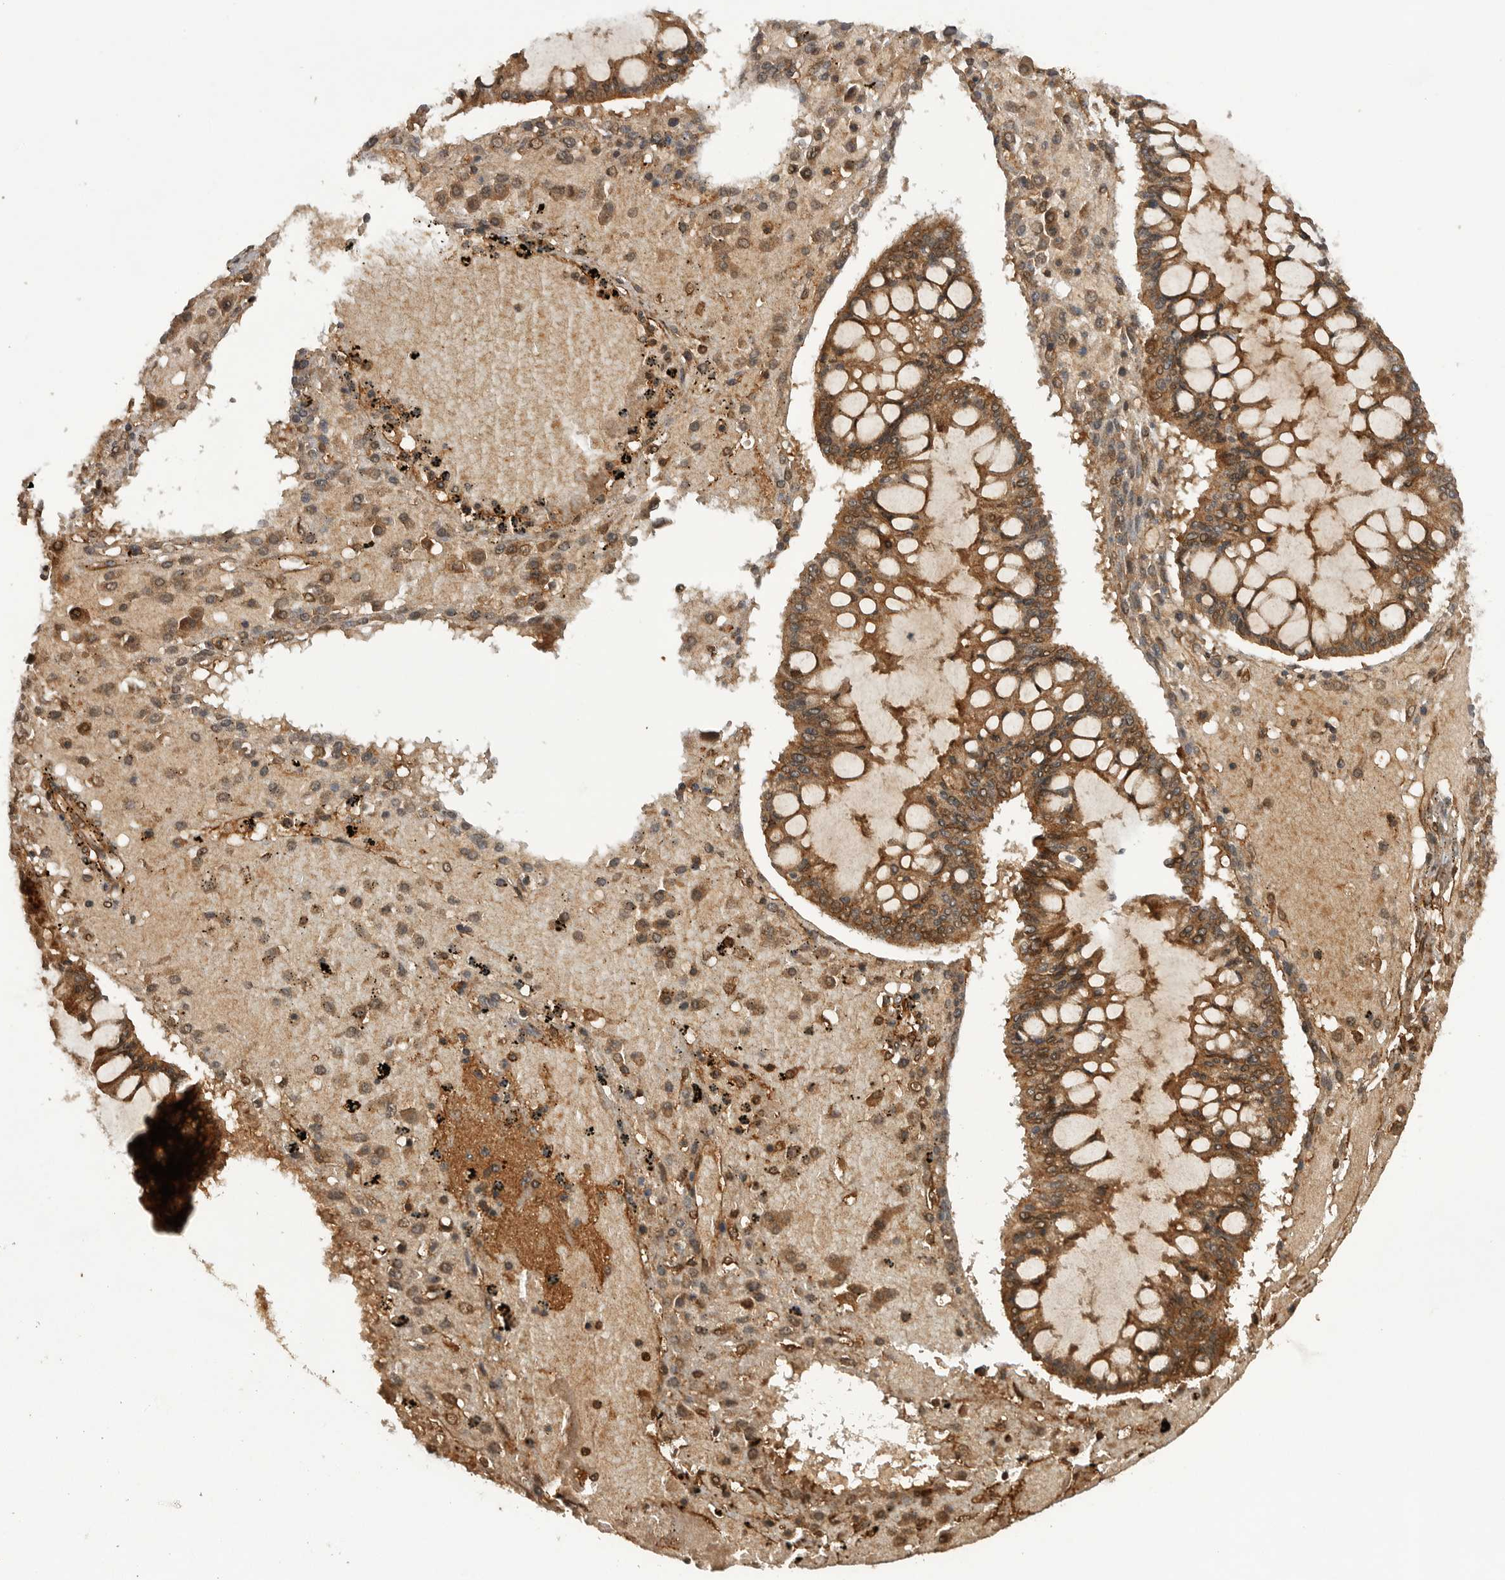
{"staining": {"intensity": "strong", "quantity": ">75%", "location": "cytoplasmic/membranous"}, "tissue": "ovarian cancer", "cell_type": "Tumor cells", "image_type": "cancer", "snomed": [{"axis": "morphology", "description": "Cystadenocarcinoma, mucinous, NOS"}, {"axis": "topography", "description": "Ovary"}], "caption": "Protein staining of ovarian mucinous cystadenocarcinoma tissue reveals strong cytoplasmic/membranous positivity in approximately >75% of tumor cells. The staining was performed using DAB (3,3'-diaminobenzidine) to visualize the protein expression in brown, while the nuclei were stained in blue with hematoxylin (Magnification: 20x).", "gene": "PRDX4", "patient": {"sex": "female", "age": 73}}